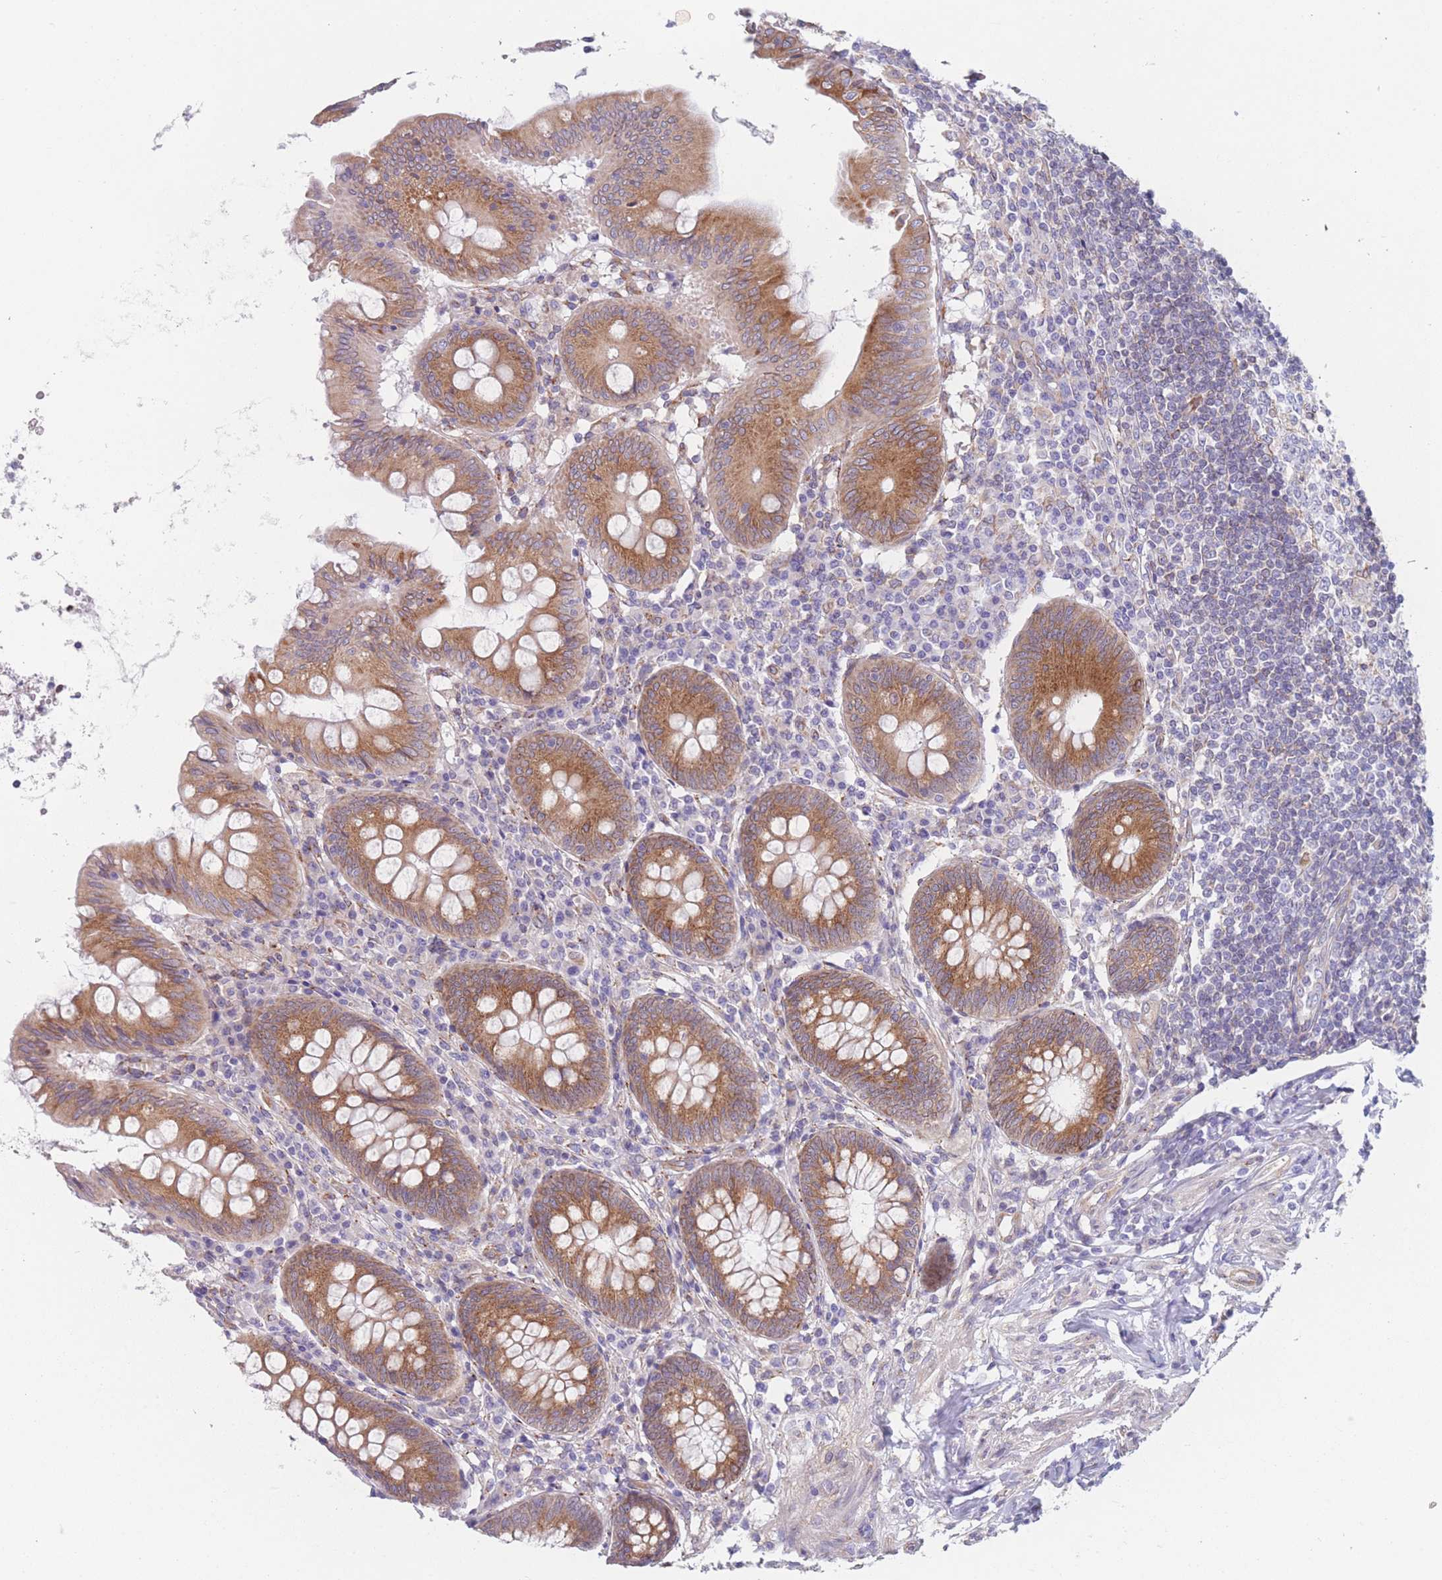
{"staining": {"intensity": "moderate", "quantity": ">75%", "location": "cytoplasmic/membranous"}, "tissue": "appendix", "cell_type": "Glandular cells", "image_type": "normal", "snomed": [{"axis": "morphology", "description": "Normal tissue, NOS"}, {"axis": "topography", "description": "Appendix"}], "caption": "Immunohistochemical staining of unremarkable appendix displays >75% levels of moderate cytoplasmic/membranous protein staining in about >75% of glandular cells. (Brightfield microscopy of DAB IHC at high magnification).", "gene": "AK9", "patient": {"sex": "female", "age": 54}}